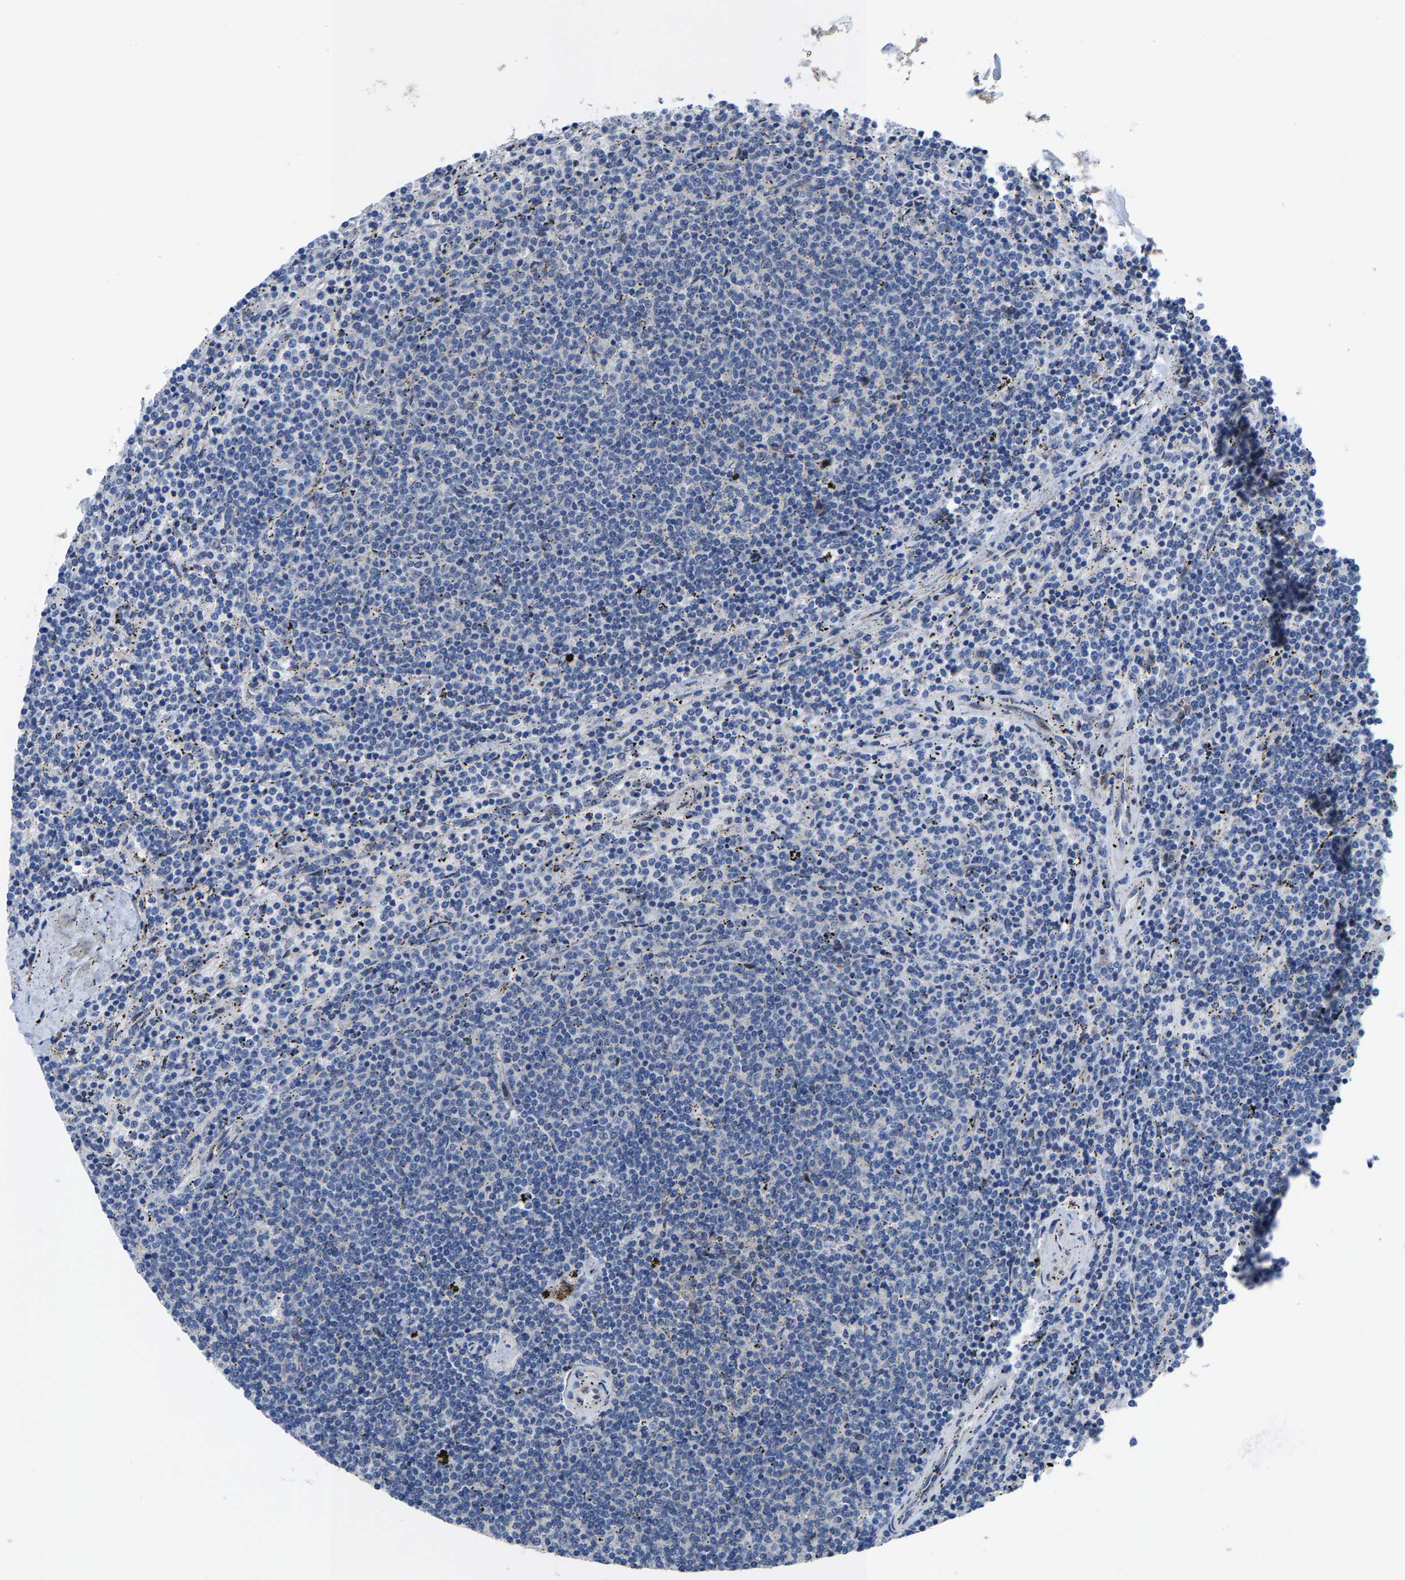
{"staining": {"intensity": "negative", "quantity": "none", "location": "none"}, "tissue": "lymphoma", "cell_type": "Tumor cells", "image_type": "cancer", "snomed": [{"axis": "morphology", "description": "Malignant lymphoma, non-Hodgkin's type, Low grade"}, {"axis": "topography", "description": "Spleen"}], "caption": "Immunohistochemical staining of lymphoma demonstrates no significant positivity in tumor cells.", "gene": "HAUS6", "patient": {"sex": "female", "age": 50}}